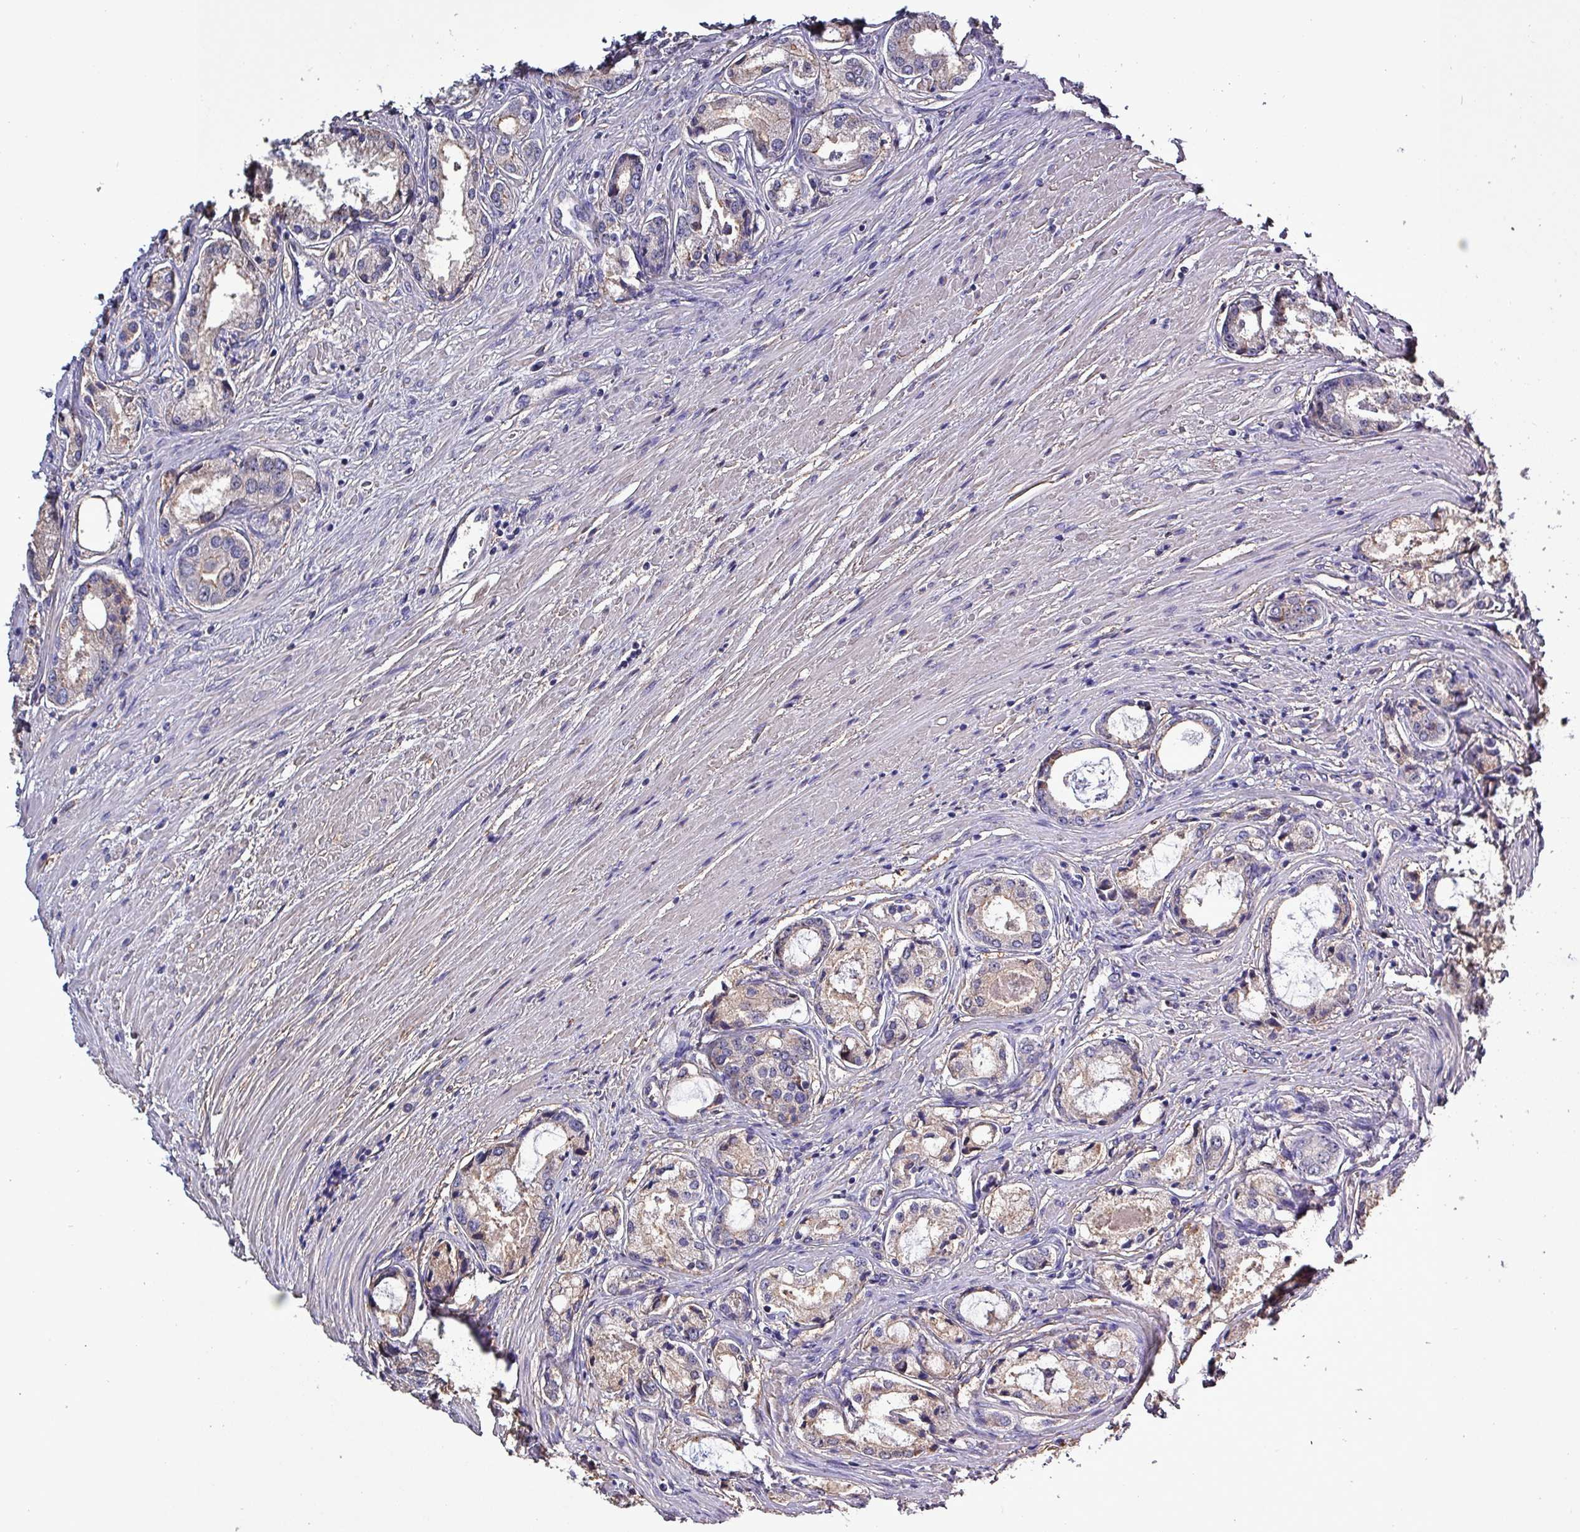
{"staining": {"intensity": "negative", "quantity": "none", "location": "none"}, "tissue": "prostate cancer", "cell_type": "Tumor cells", "image_type": "cancer", "snomed": [{"axis": "morphology", "description": "Adenocarcinoma, Low grade"}, {"axis": "topography", "description": "Prostate"}], "caption": "DAB immunohistochemical staining of prostate adenocarcinoma (low-grade) displays no significant staining in tumor cells. Brightfield microscopy of immunohistochemistry (IHC) stained with DAB (brown) and hematoxylin (blue), captured at high magnification.", "gene": "HTRA4", "patient": {"sex": "male", "age": 68}}